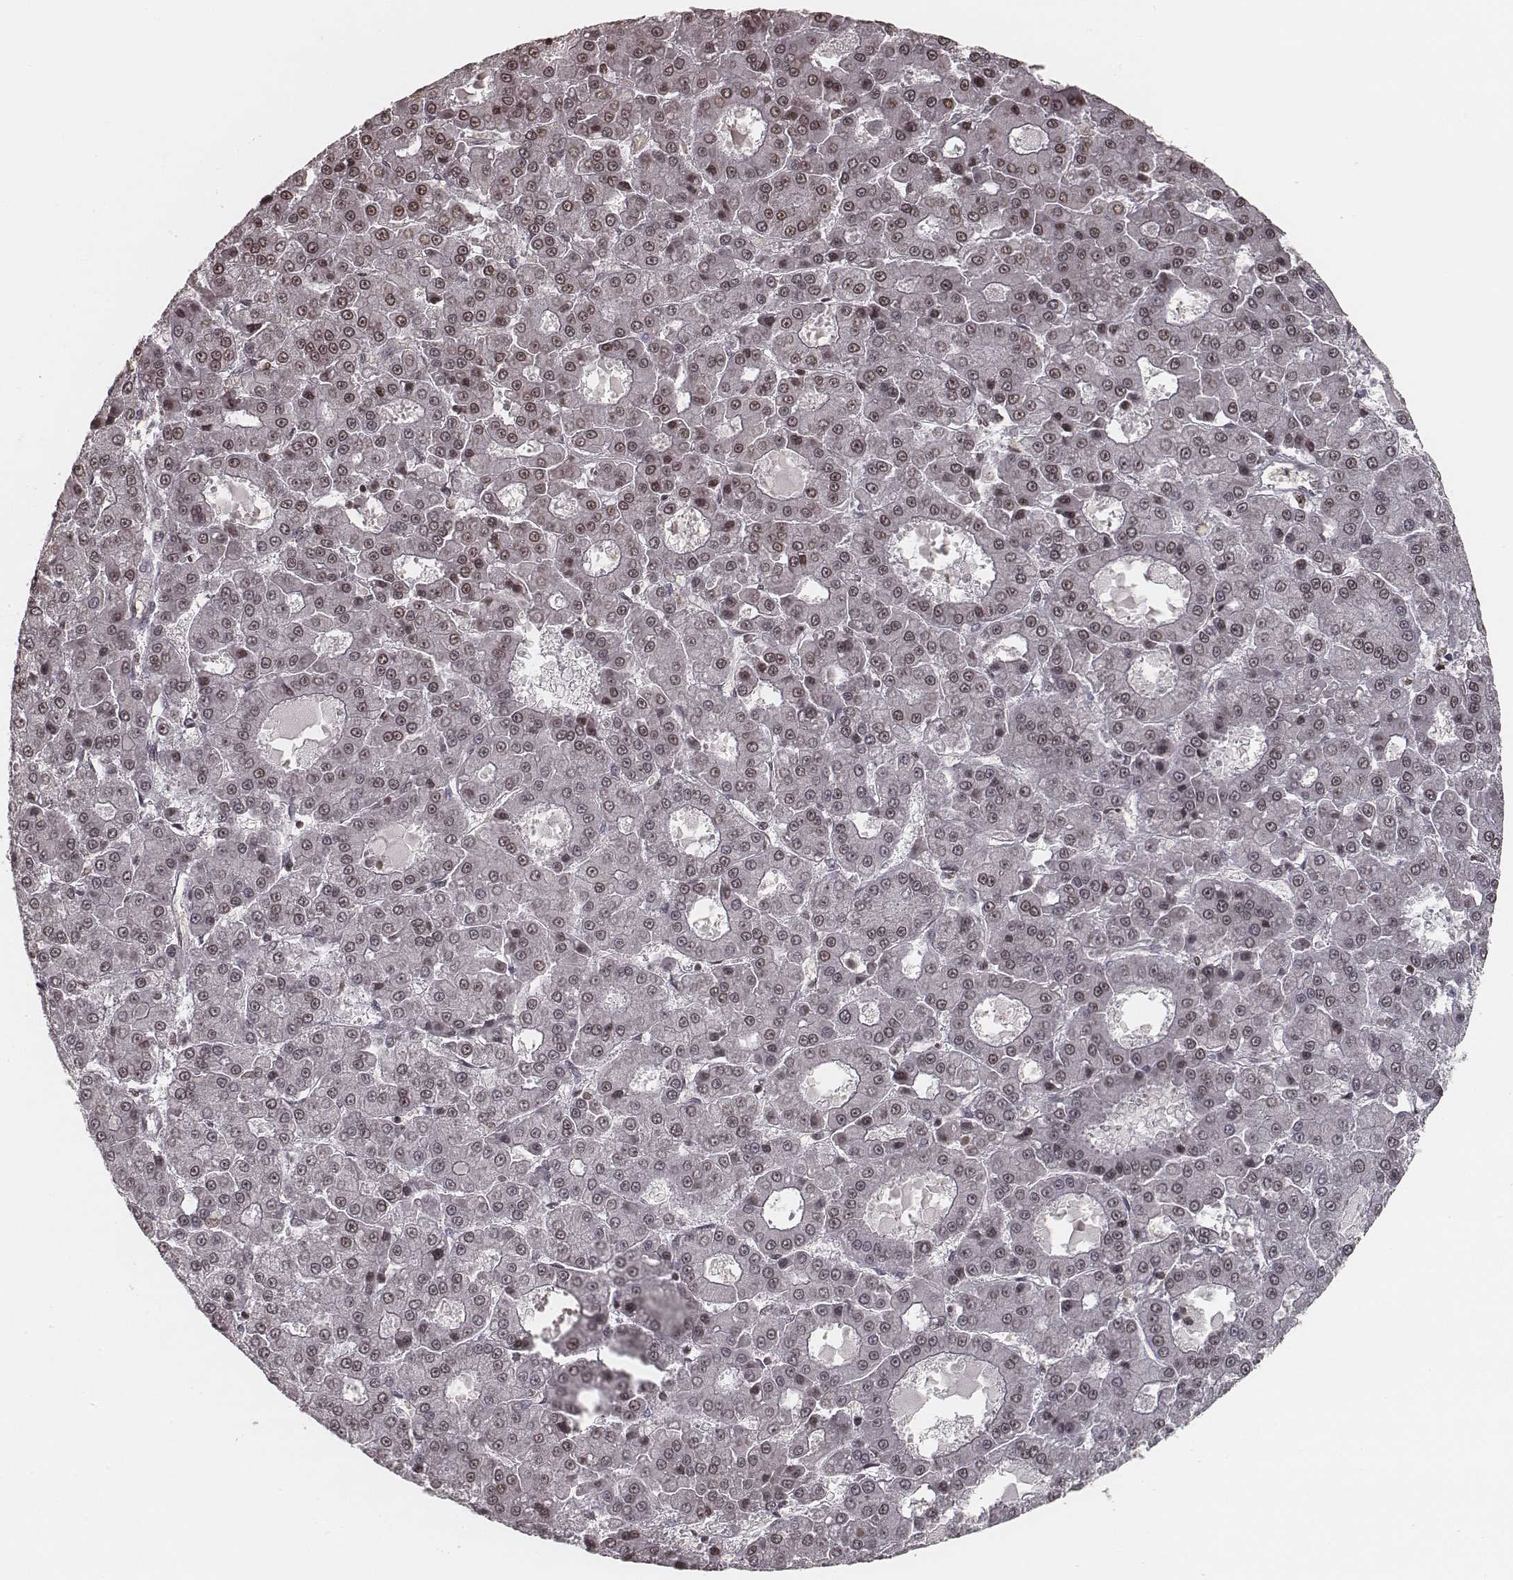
{"staining": {"intensity": "weak", "quantity": "<25%", "location": "nuclear"}, "tissue": "liver cancer", "cell_type": "Tumor cells", "image_type": "cancer", "snomed": [{"axis": "morphology", "description": "Carcinoma, Hepatocellular, NOS"}, {"axis": "topography", "description": "Liver"}], "caption": "IHC image of human hepatocellular carcinoma (liver) stained for a protein (brown), which demonstrates no positivity in tumor cells.", "gene": "HMGA2", "patient": {"sex": "male", "age": 70}}